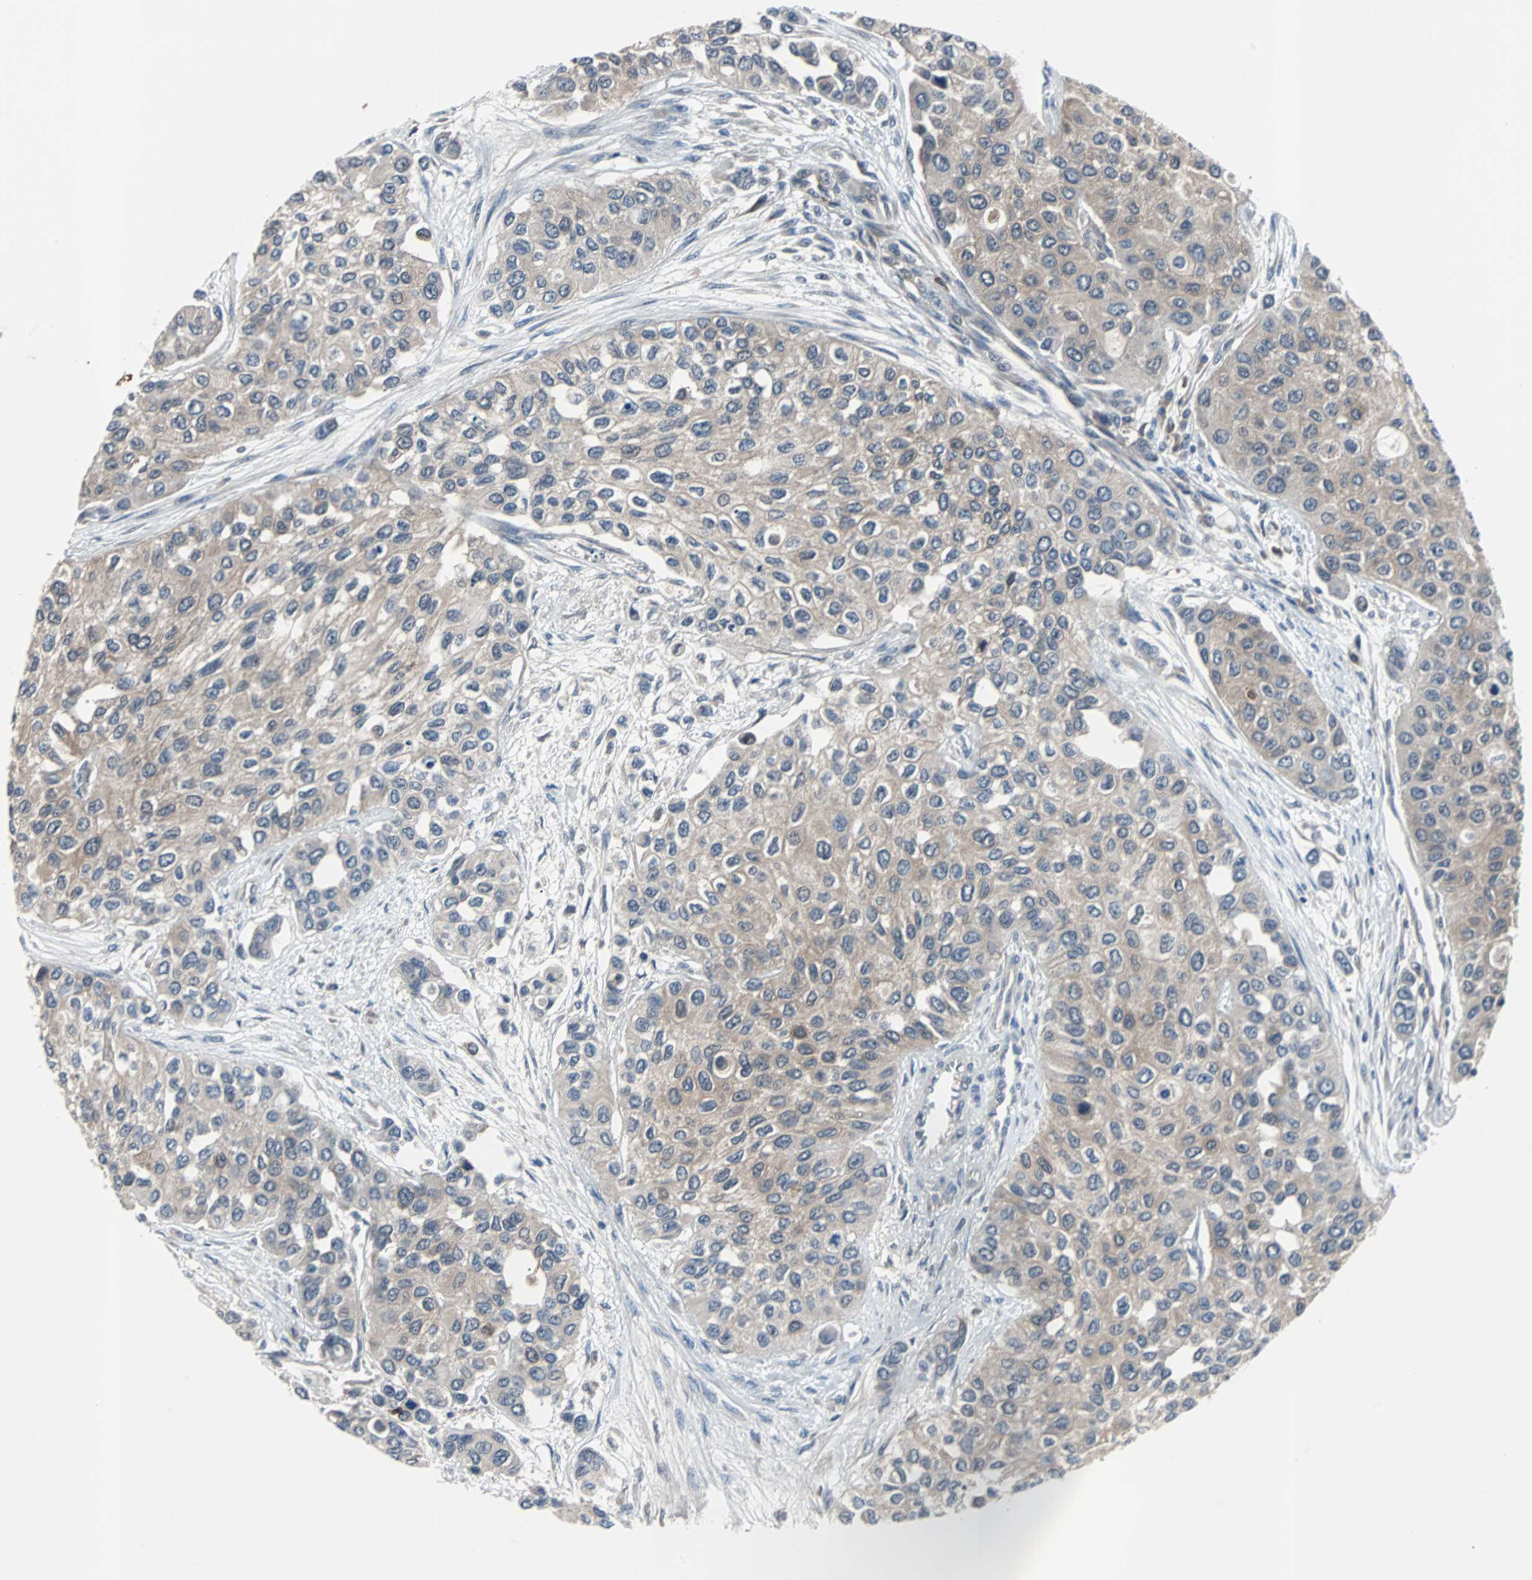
{"staining": {"intensity": "weak", "quantity": ">75%", "location": "cytoplasmic/membranous"}, "tissue": "urothelial cancer", "cell_type": "Tumor cells", "image_type": "cancer", "snomed": [{"axis": "morphology", "description": "Urothelial carcinoma, High grade"}, {"axis": "topography", "description": "Urinary bladder"}], "caption": "Immunohistochemistry (IHC) image of human high-grade urothelial carcinoma stained for a protein (brown), which demonstrates low levels of weak cytoplasmic/membranous expression in approximately >75% of tumor cells.", "gene": "PAK1", "patient": {"sex": "female", "age": 56}}